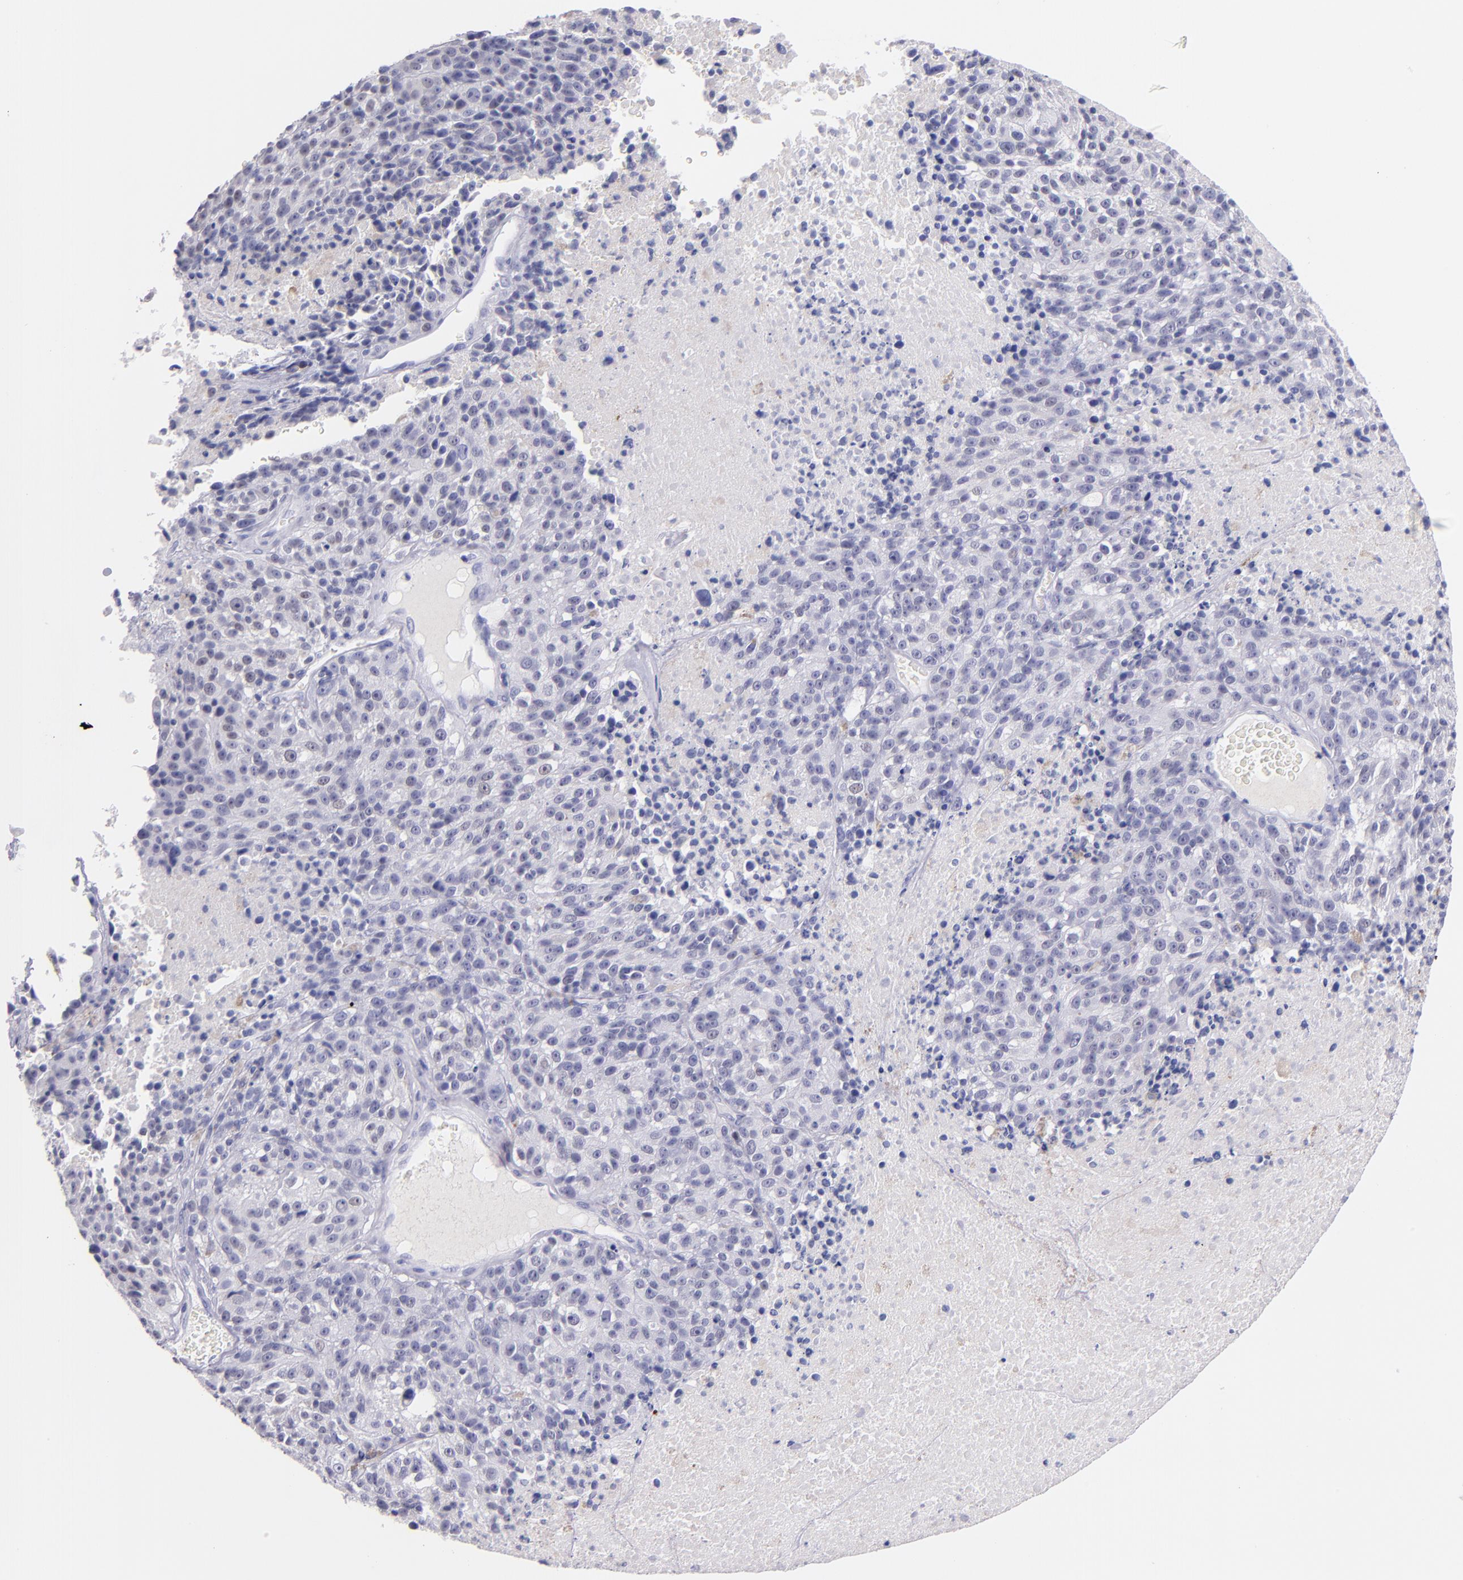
{"staining": {"intensity": "negative", "quantity": "none", "location": "none"}, "tissue": "melanoma", "cell_type": "Tumor cells", "image_type": "cancer", "snomed": [{"axis": "morphology", "description": "Malignant melanoma, Metastatic site"}, {"axis": "topography", "description": "Cerebral cortex"}], "caption": "High magnification brightfield microscopy of melanoma stained with DAB (3,3'-diaminobenzidine) (brown) and counterstained with hematoxylin (blue): tumor cells show no significant staining.", "gene": "IRF4", "patient": {"sex": "female", "age": 52}}